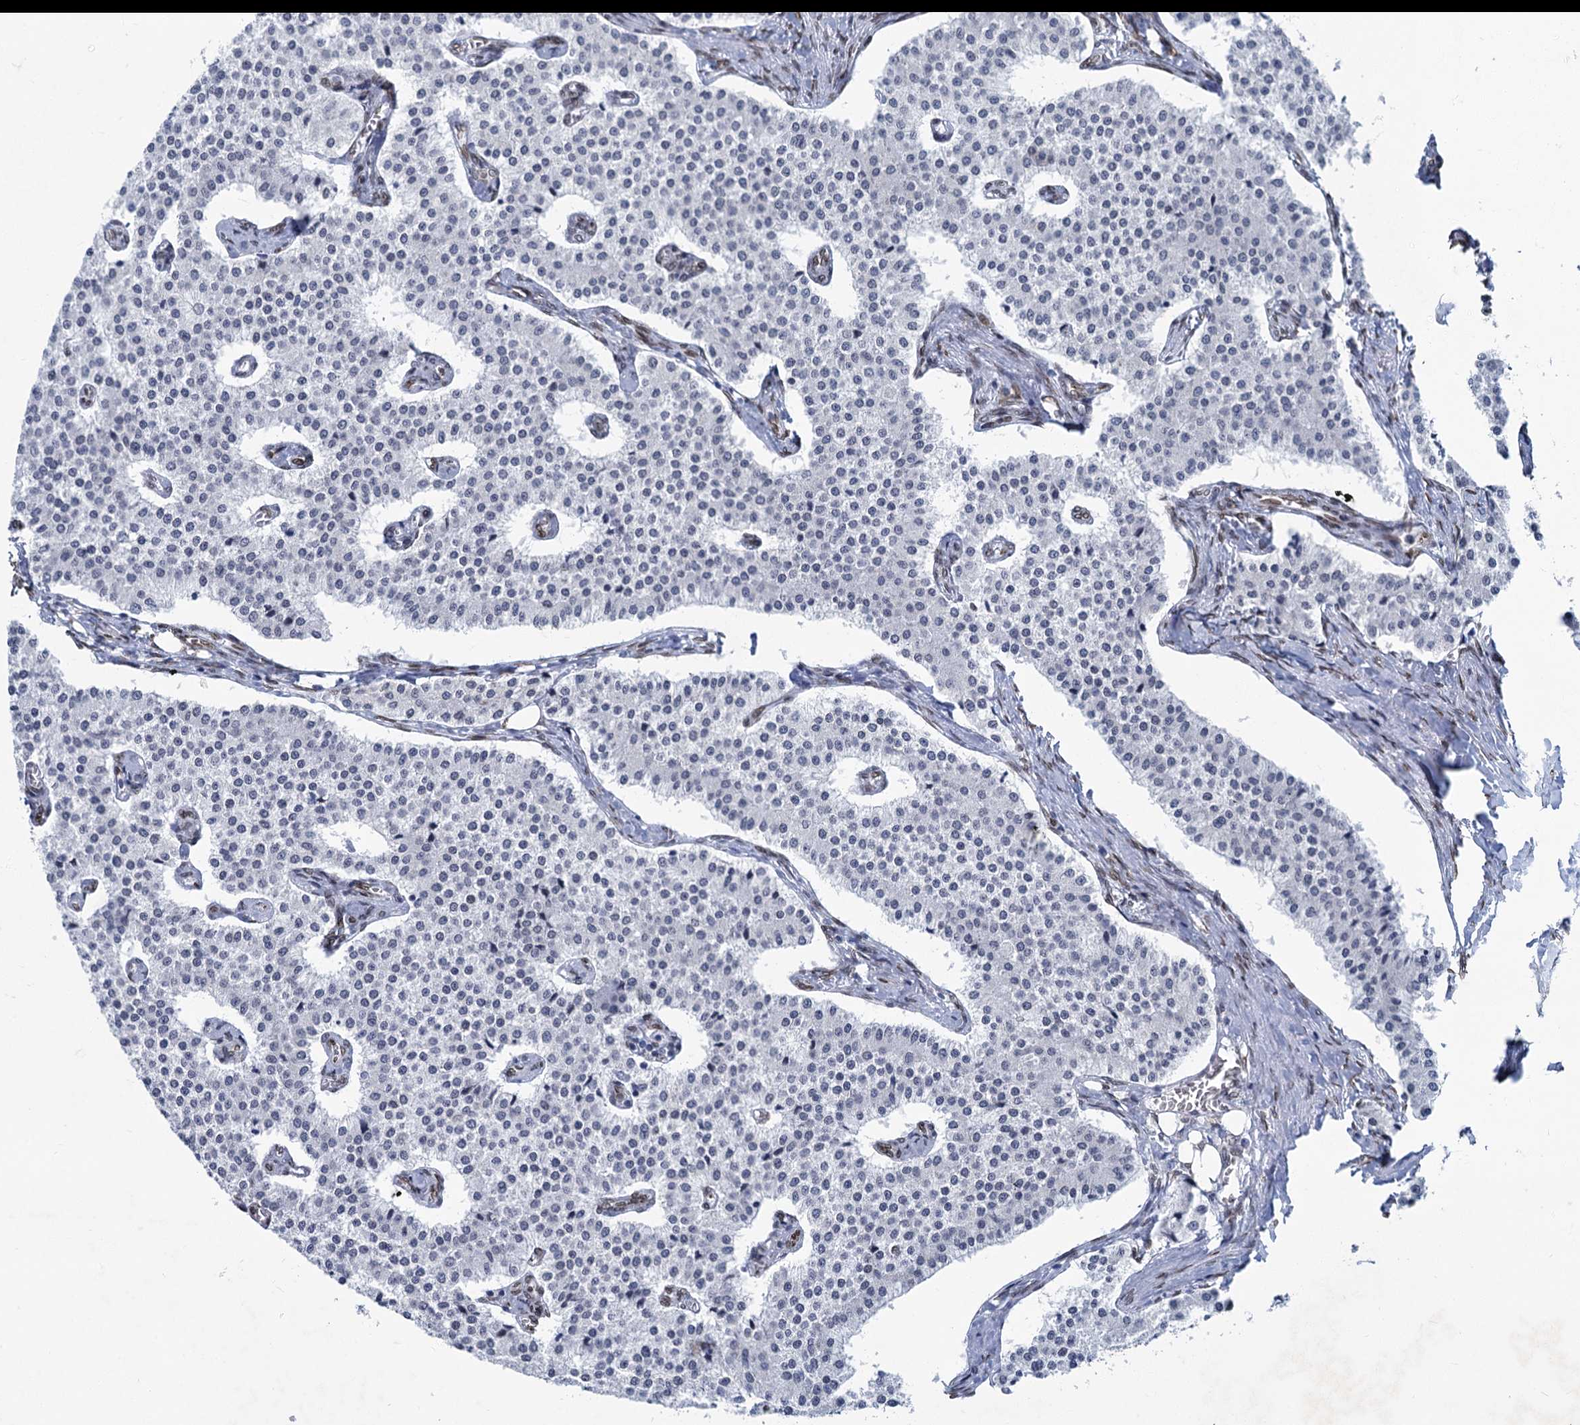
{"staining": {"intensity": "negative", "quantity": "none", "location": "none"}, "tissue": "carcinoid", "cell_type": "Tumor cells", "image_type": "cancer", "snomed": [{"axis": "morphology", "description": "Carcinoid, malignant, NOS"}, {"axis": "topography", "description": "Colon"}], "caption": "IHC photomicrograph of neoplastic tissue: human carcinoid stained with DAB exhibits no significant protein staining in tumor cells.", "gene": "PRSS35", "patient": {"sex": "female", "age": 52}}